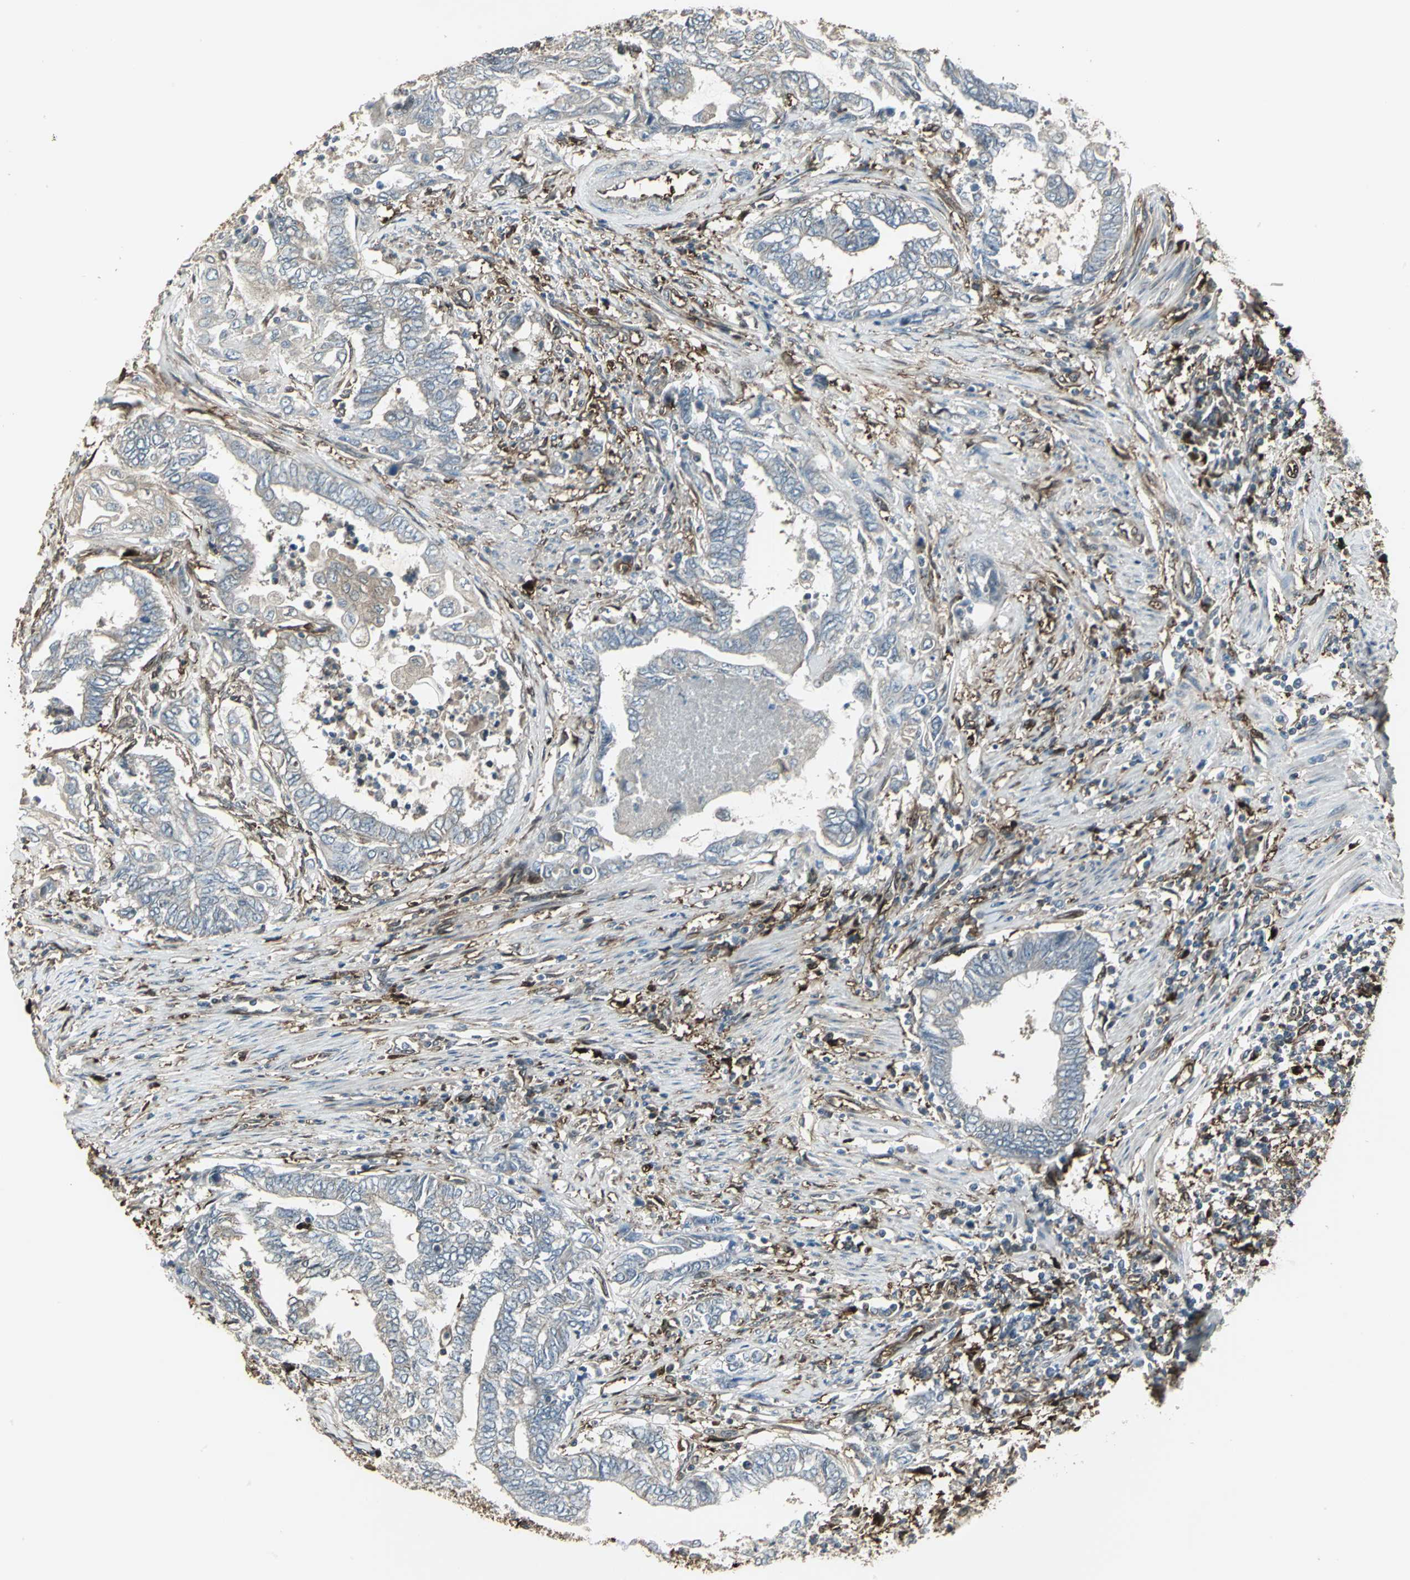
{"staining": {"intensity": "moderate", "quantity": ">75%", "location": "cytoplasmic/membranous"}, "tissue": "endometrial cancer", "cell_type": "Tumor cells", "image_type": "cancer", "snomed": [{"axis": "morphology", "description": "Adenocarcinoma, NOS"}, {"axis": "topography", "description": "Uterus"}, {"axis": "topography", "description": "Endometrium"}], "caption": "There is medium levels of moderate cytoplasmic/membranous staining in tumor cells of adenocarcinoma (endometrial), as demonstrated by immunohistochemical staining (brown color).", "gene": "PRXL2B", "patient": {"sex": "female", "age": 70}}